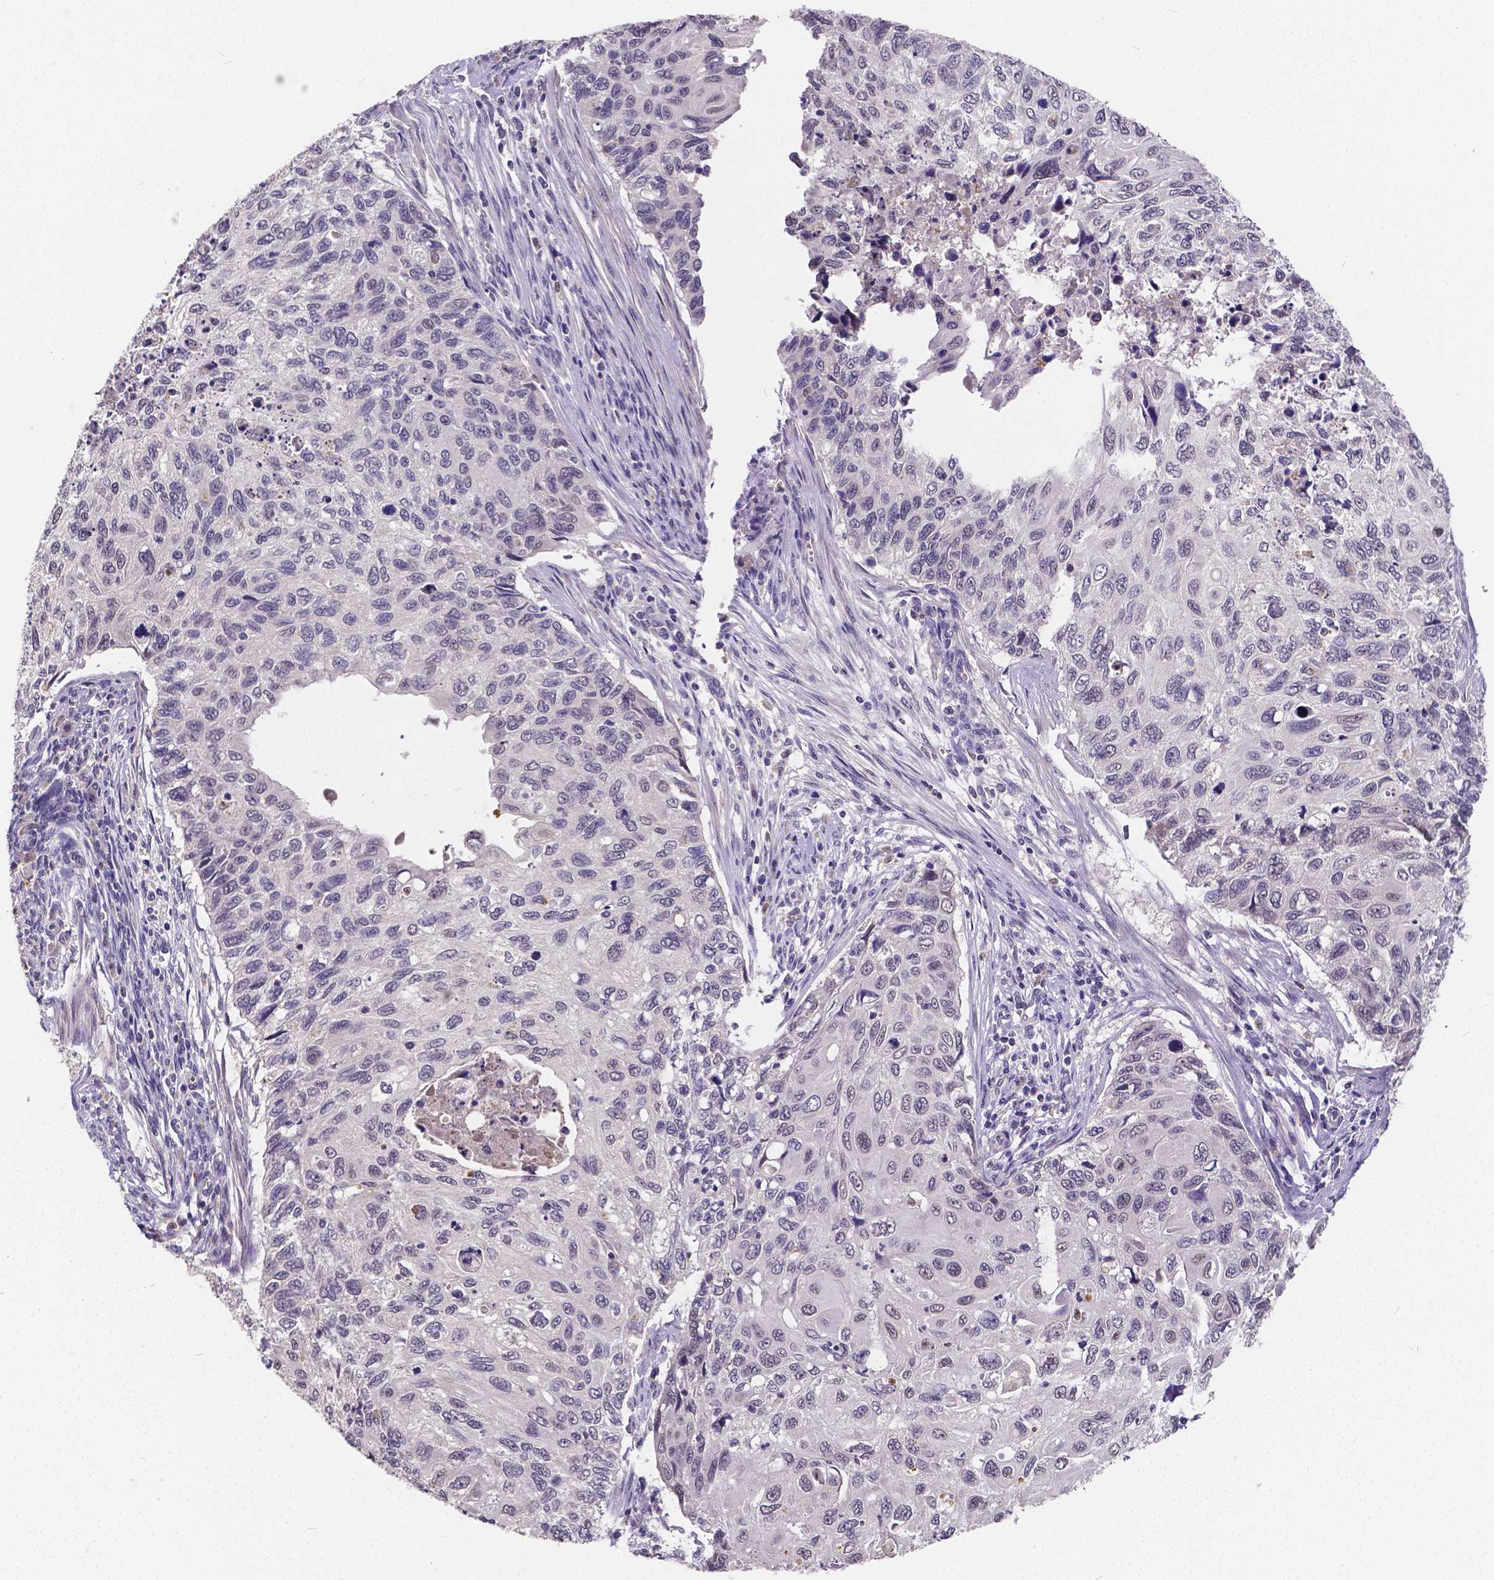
{"staining": {"intensity": "negative", "quantity": "none", "location": "none"}, "tissue": "cervical cancer", "cell_type": "Tumor cells", "image_type": "cancer", "snomed": [{"axis": "morphology", "description": "Squamous cell carcinoma, NOS"}, {"axis": "topography", "description": "Cervix"}], "caption": "This is a micrograph of immunohistochemistry staining of squamous cell carcinoma (cervical), which shows no staining in tumor cells.", "gene": "CTNNA2", "patient": {"sex": "female", "age": 70}}